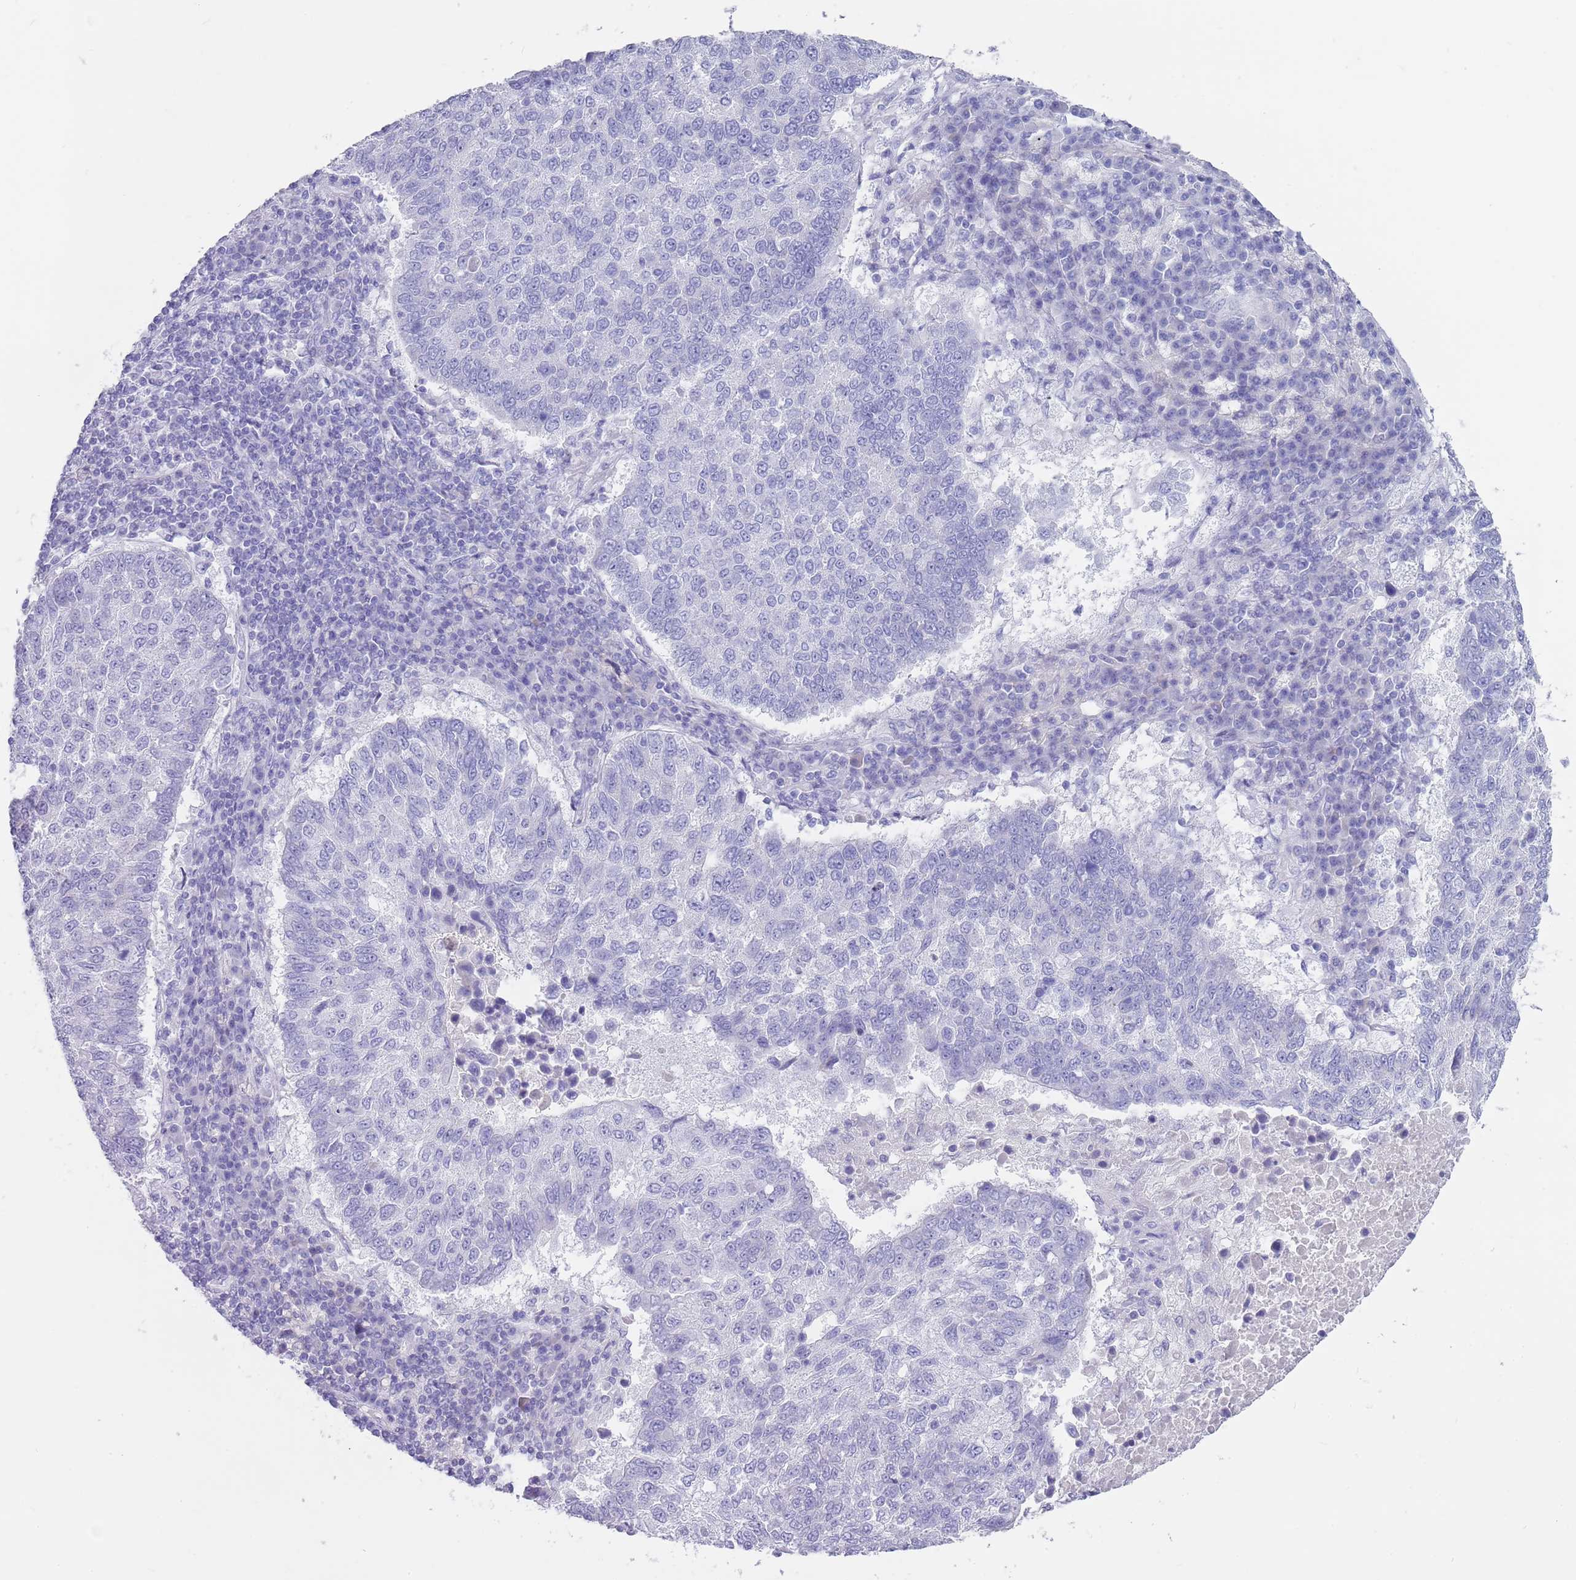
{"staining": {"intensity": "negative", "quantity": "none", "location": "none"}, "tissue": "lung cancer", "cell_type": "Tumor cells", "image_type": "cancer", "snomed": [{"axis": "morphology", "description": "Squamous cell carcinoma, NOS"}, {"axis": "topography", "description": "Lung"}], "caption": "Tumor cells are negative for protein expression in human lung squamous cell carcinoma. The staining is performed using DAB brown chromogen with nuclei counter-stained in using hematoxylin.", "gene": "CPXM2", "patient": {"sex": "male", "age": 73}}